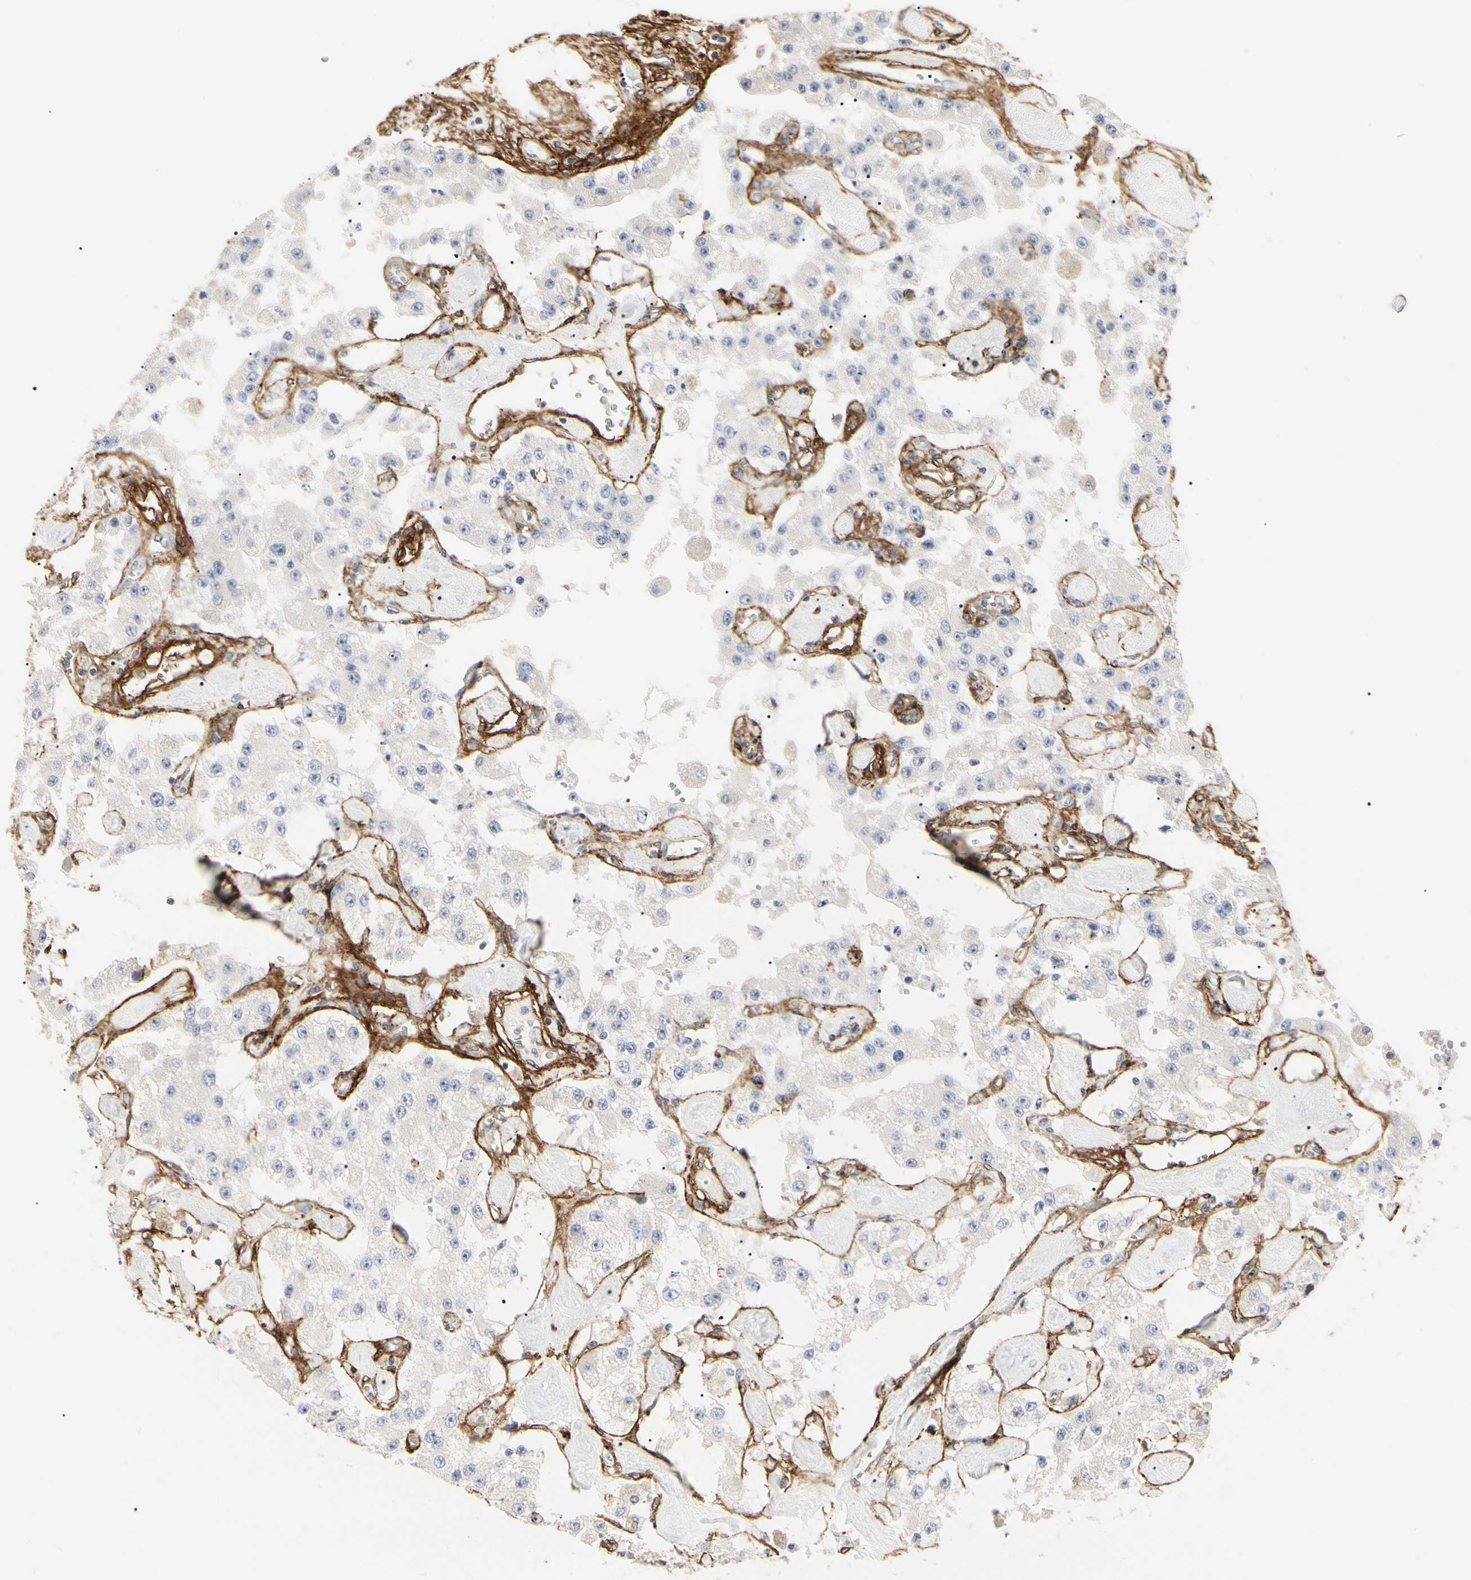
{"staining": {"intensity": "negative", "quantity": "none", "location": "none"}, "tissue": "carcinoid", "cell_type": "Tumor cells", "image_type": "cancer", "snomed": [{"axis": "morphology", "description": "Carcinoid, malignant, NOS"}, {"axis": "topography", "description": "Pancreas"}], "caption": "Immunohistochemical staining of carcinoid exhibits no significant expression in tumor cells. (Stains: DAB (3,3'-diaminobenzidine) immunohistochemistry (IHC) with hematoxylin counter stain, Microscopy: brightfield microscopy at high magnification).", "gene": "GGT5", "patient": {"sex": "male", "age": 41}}